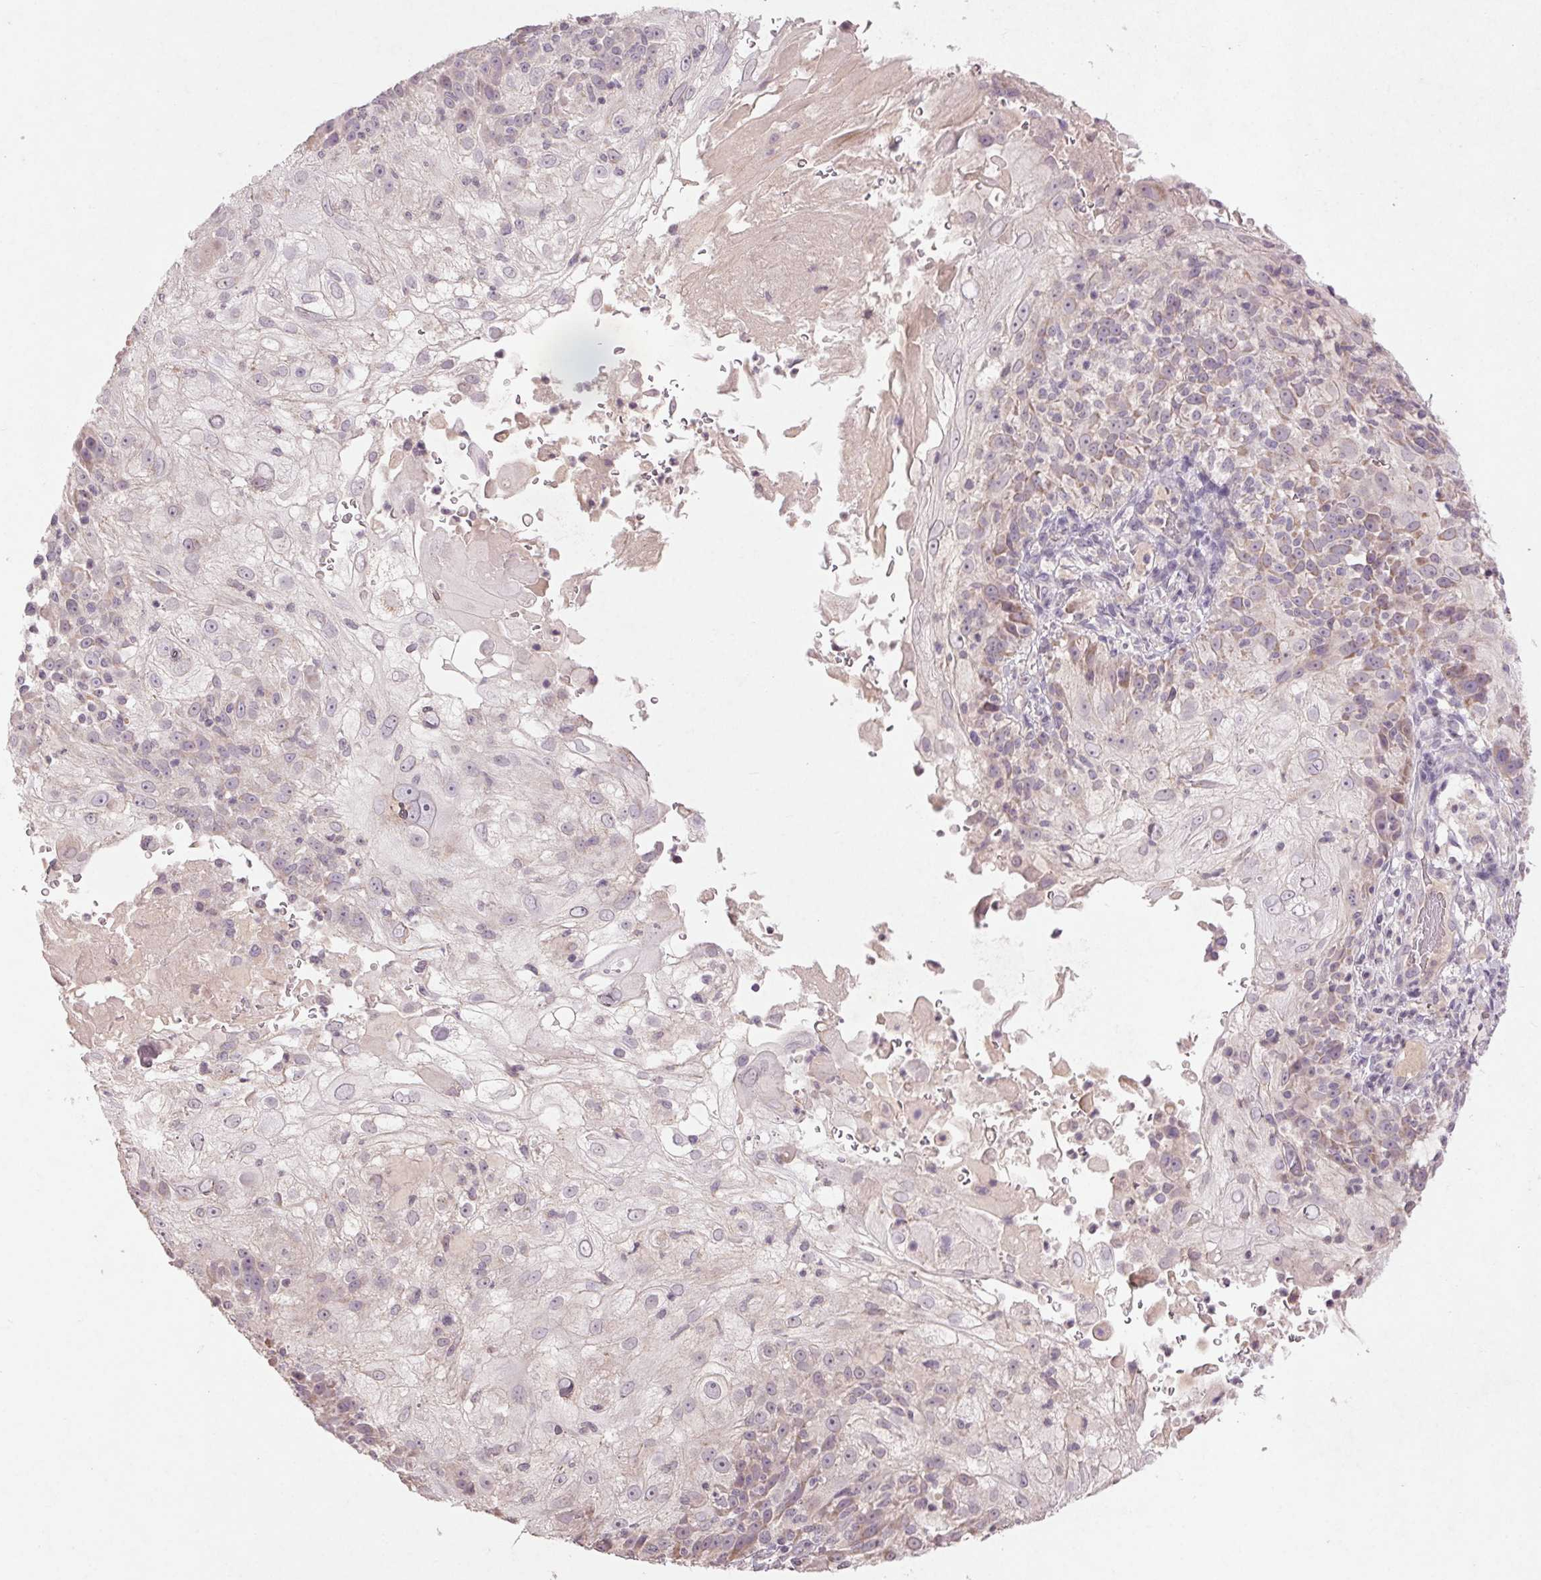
{"staining": {"intensity": "negative", "quantity": "none", "location": "none"}, "tissue": "skin cancer", "cell_type": "Tumor cells", "image_type": "cancer", "snomed": [{"axis": "morphology", "description": "Normal tissue, NOS"}, {"axis": "morphology", "description": "Squamous cell carcinoma, NOS"}, {"axis": "topography", "description": "Skin"}], "caption": "There is no significant positivity in tumor cells of skin cancer (squamous cell carcinoma).", "gene": "KLRC3", "patient": {"sex": "female", "age": 83}}